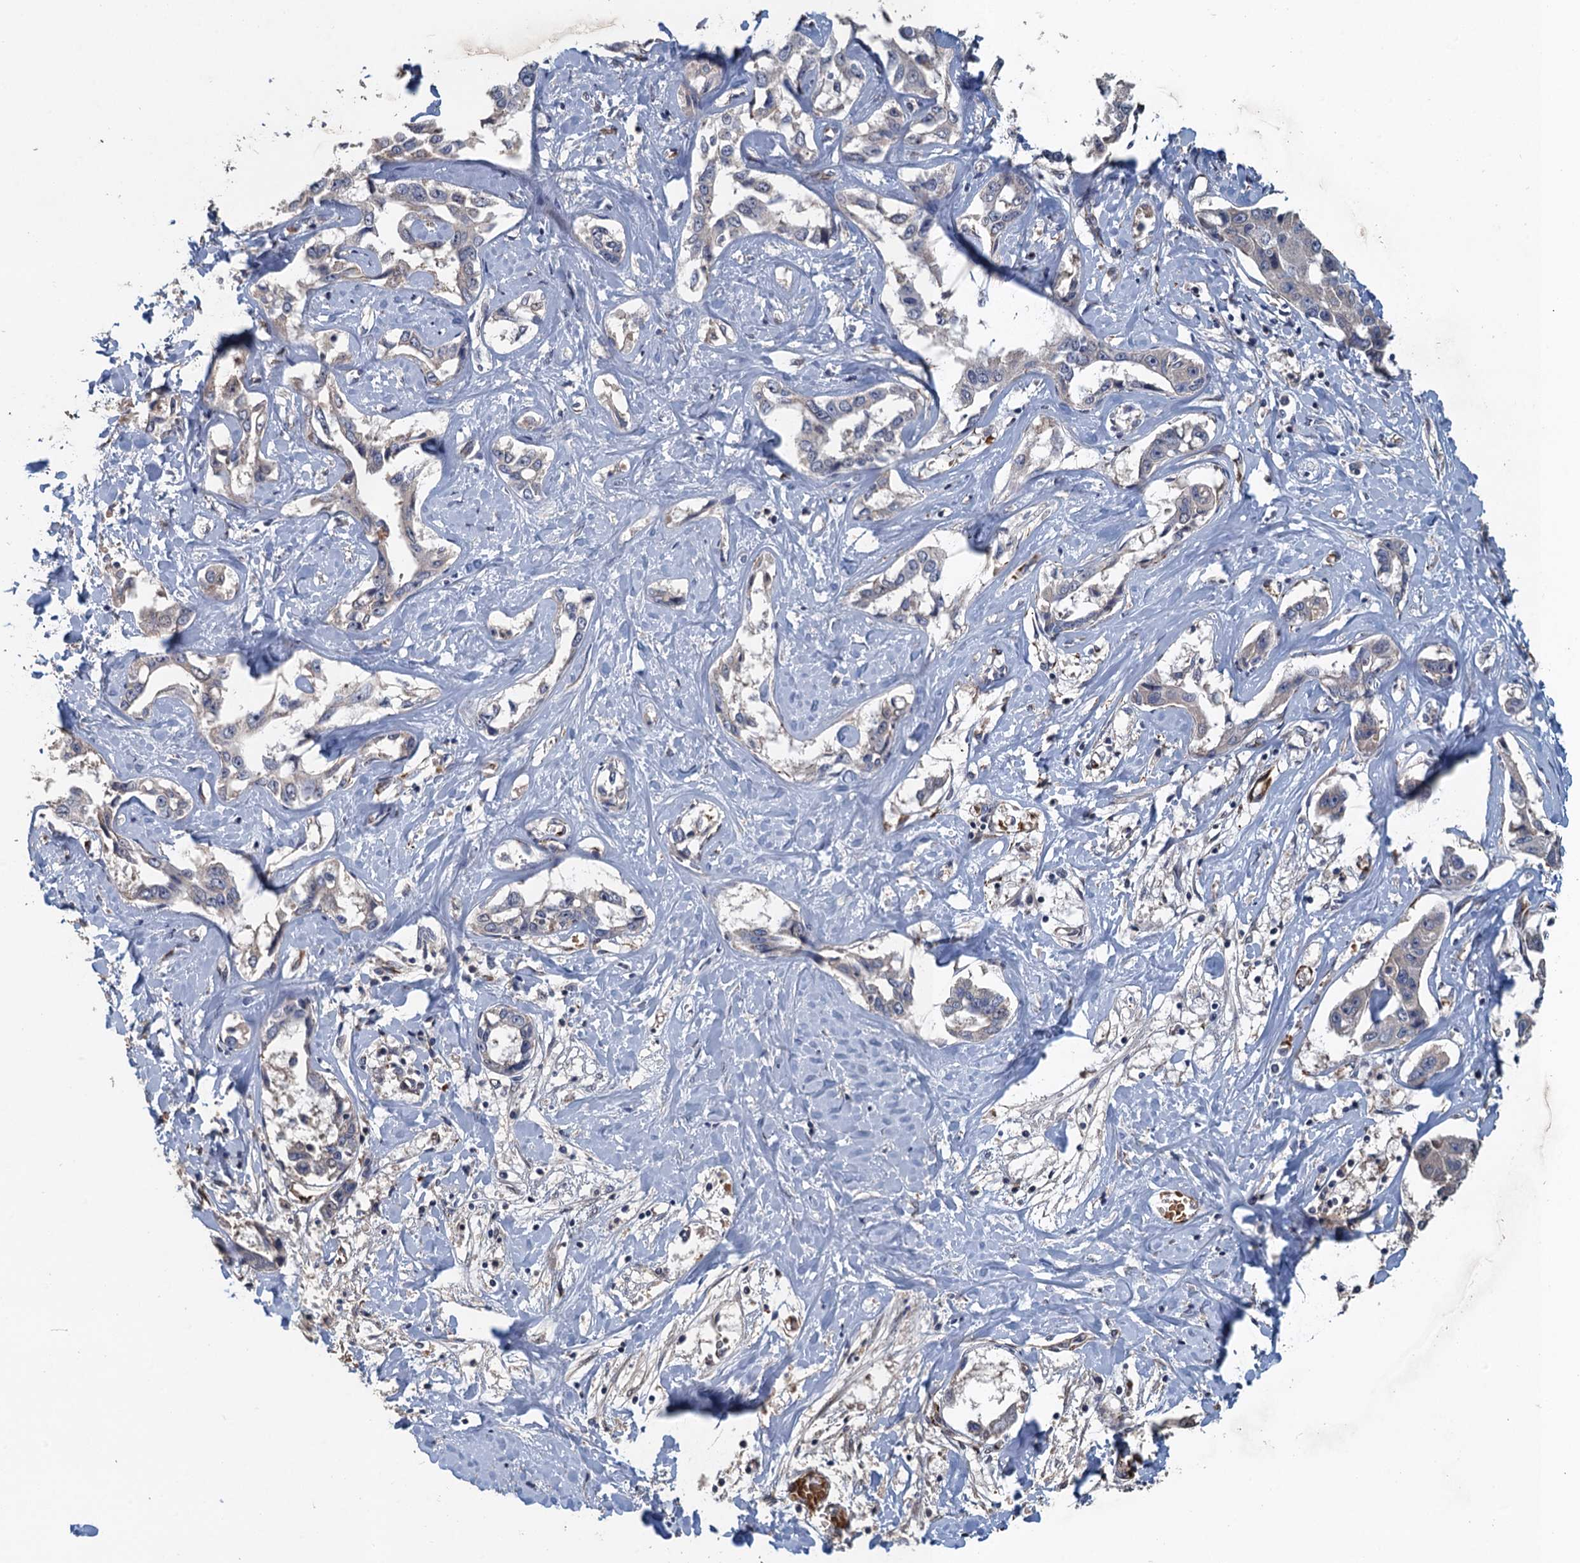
{"staining": {"intensity": "negative", "quantity": "none", "location": "none"}, "tissue": "liver cancer", "cell_type": "Tumor cells", "image_type": "cancer", "snomed": [{"axis": "morphology", "description": "Cholangiocarcinoma"}, {"axis": "topography", "description": "Liver"}], "caption": "Tumor cells show no significant protein positivity in liver cholangiocarcinoma.", "gene": "ACSBG1", "patient": {"sex": "male", "age": 59}}